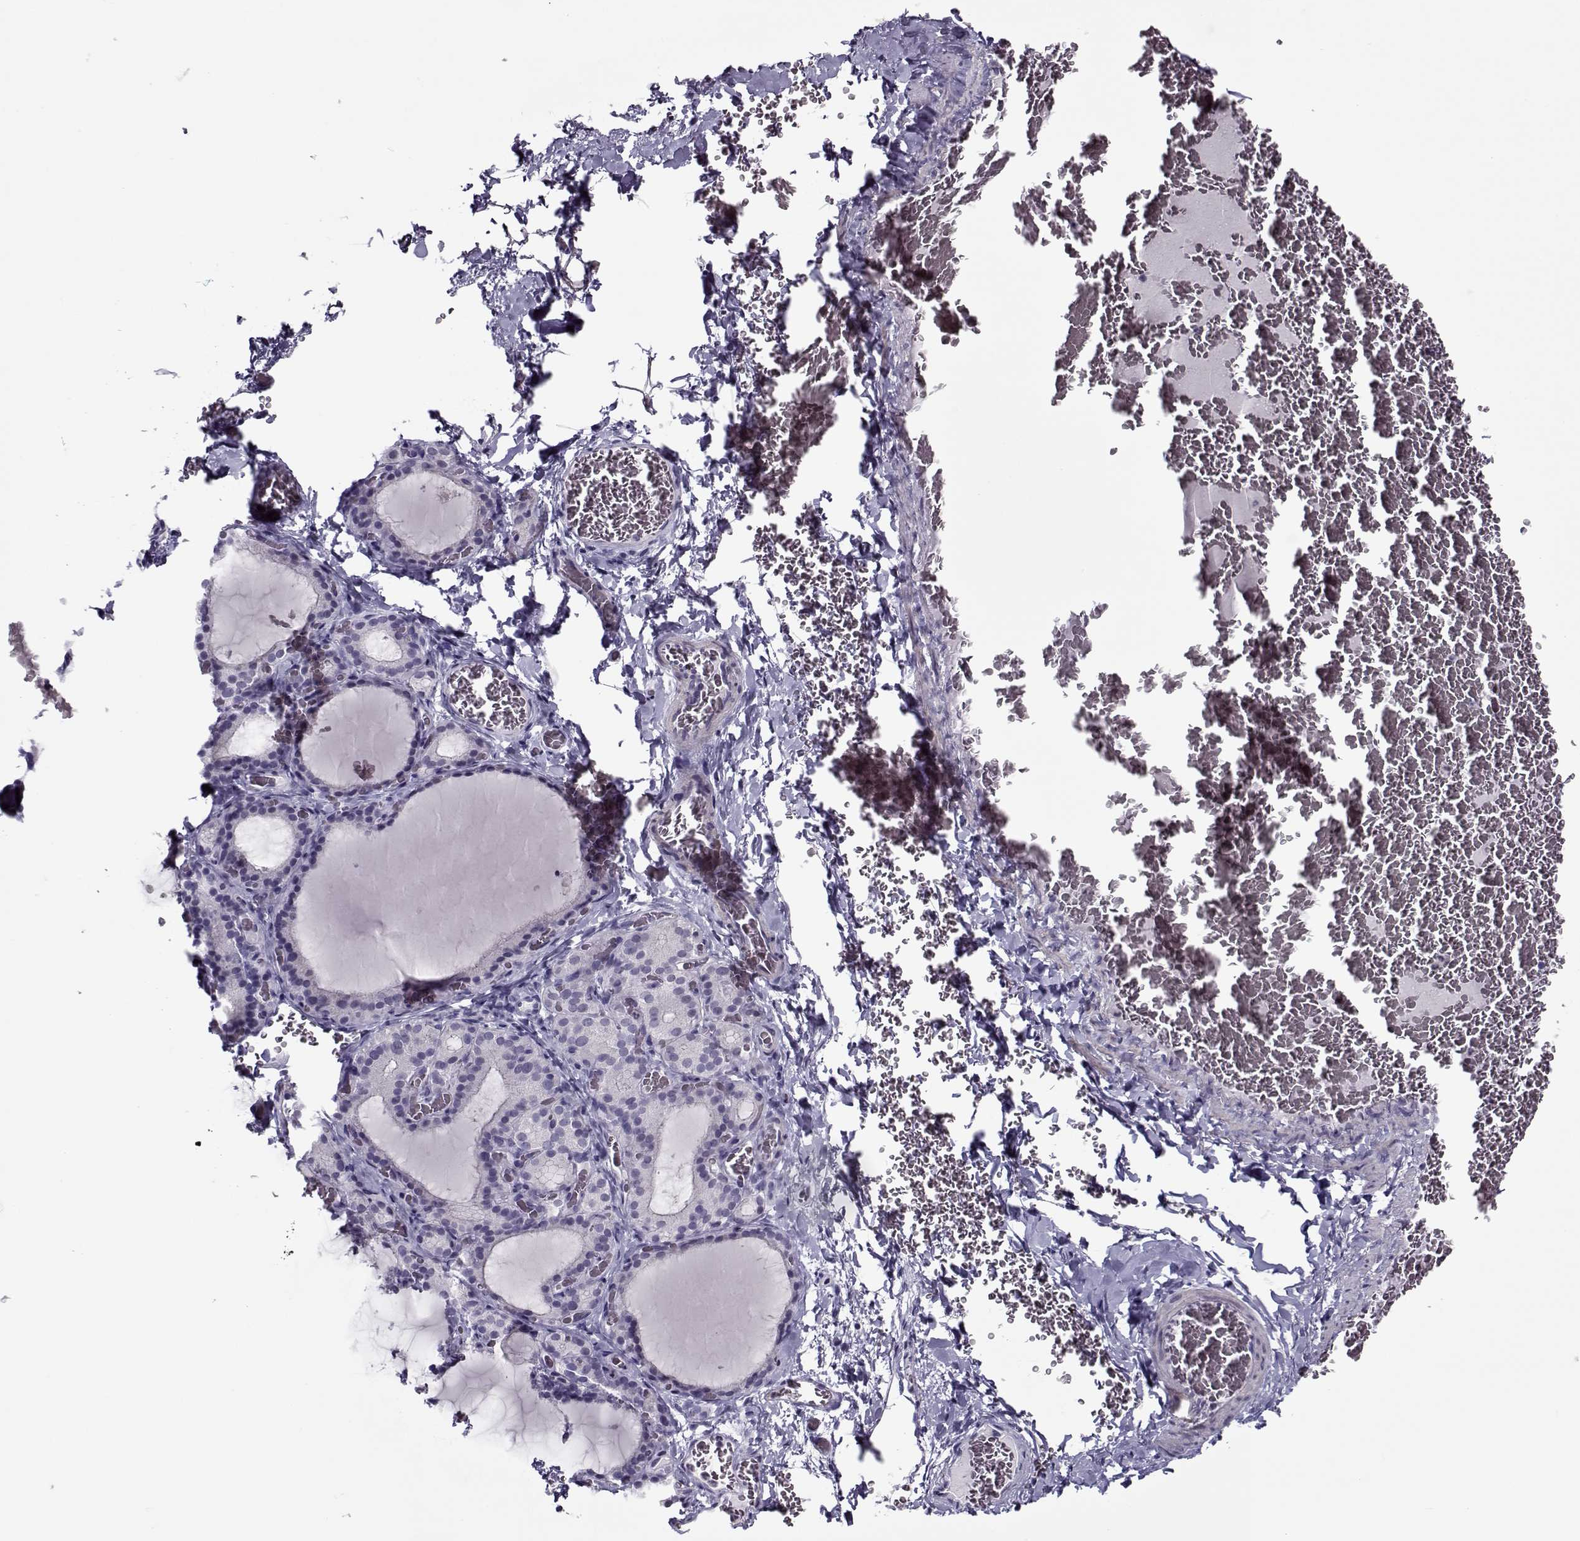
{"staining": {"intensity": "negative", "quantity": "none", "location": "none"}, "tissue": "thyroid gland", "cell_type": "Glandular cells", "image_type": "normal", "snomed": [{"axis": "morphology", "description": "Normal tissue, NOS"}, {"axis": "morphology", "description": "Hyperplasia, NOS"}, {"axis": "topography", "description": "Thyroid gland"}], "caption": "Thyroid gland stained for a protein using immunohistochemistry demonstrates no positivity glandular cells.", "gene": "CIBAR1", "patient": {"sex": "female", "age": 27}}